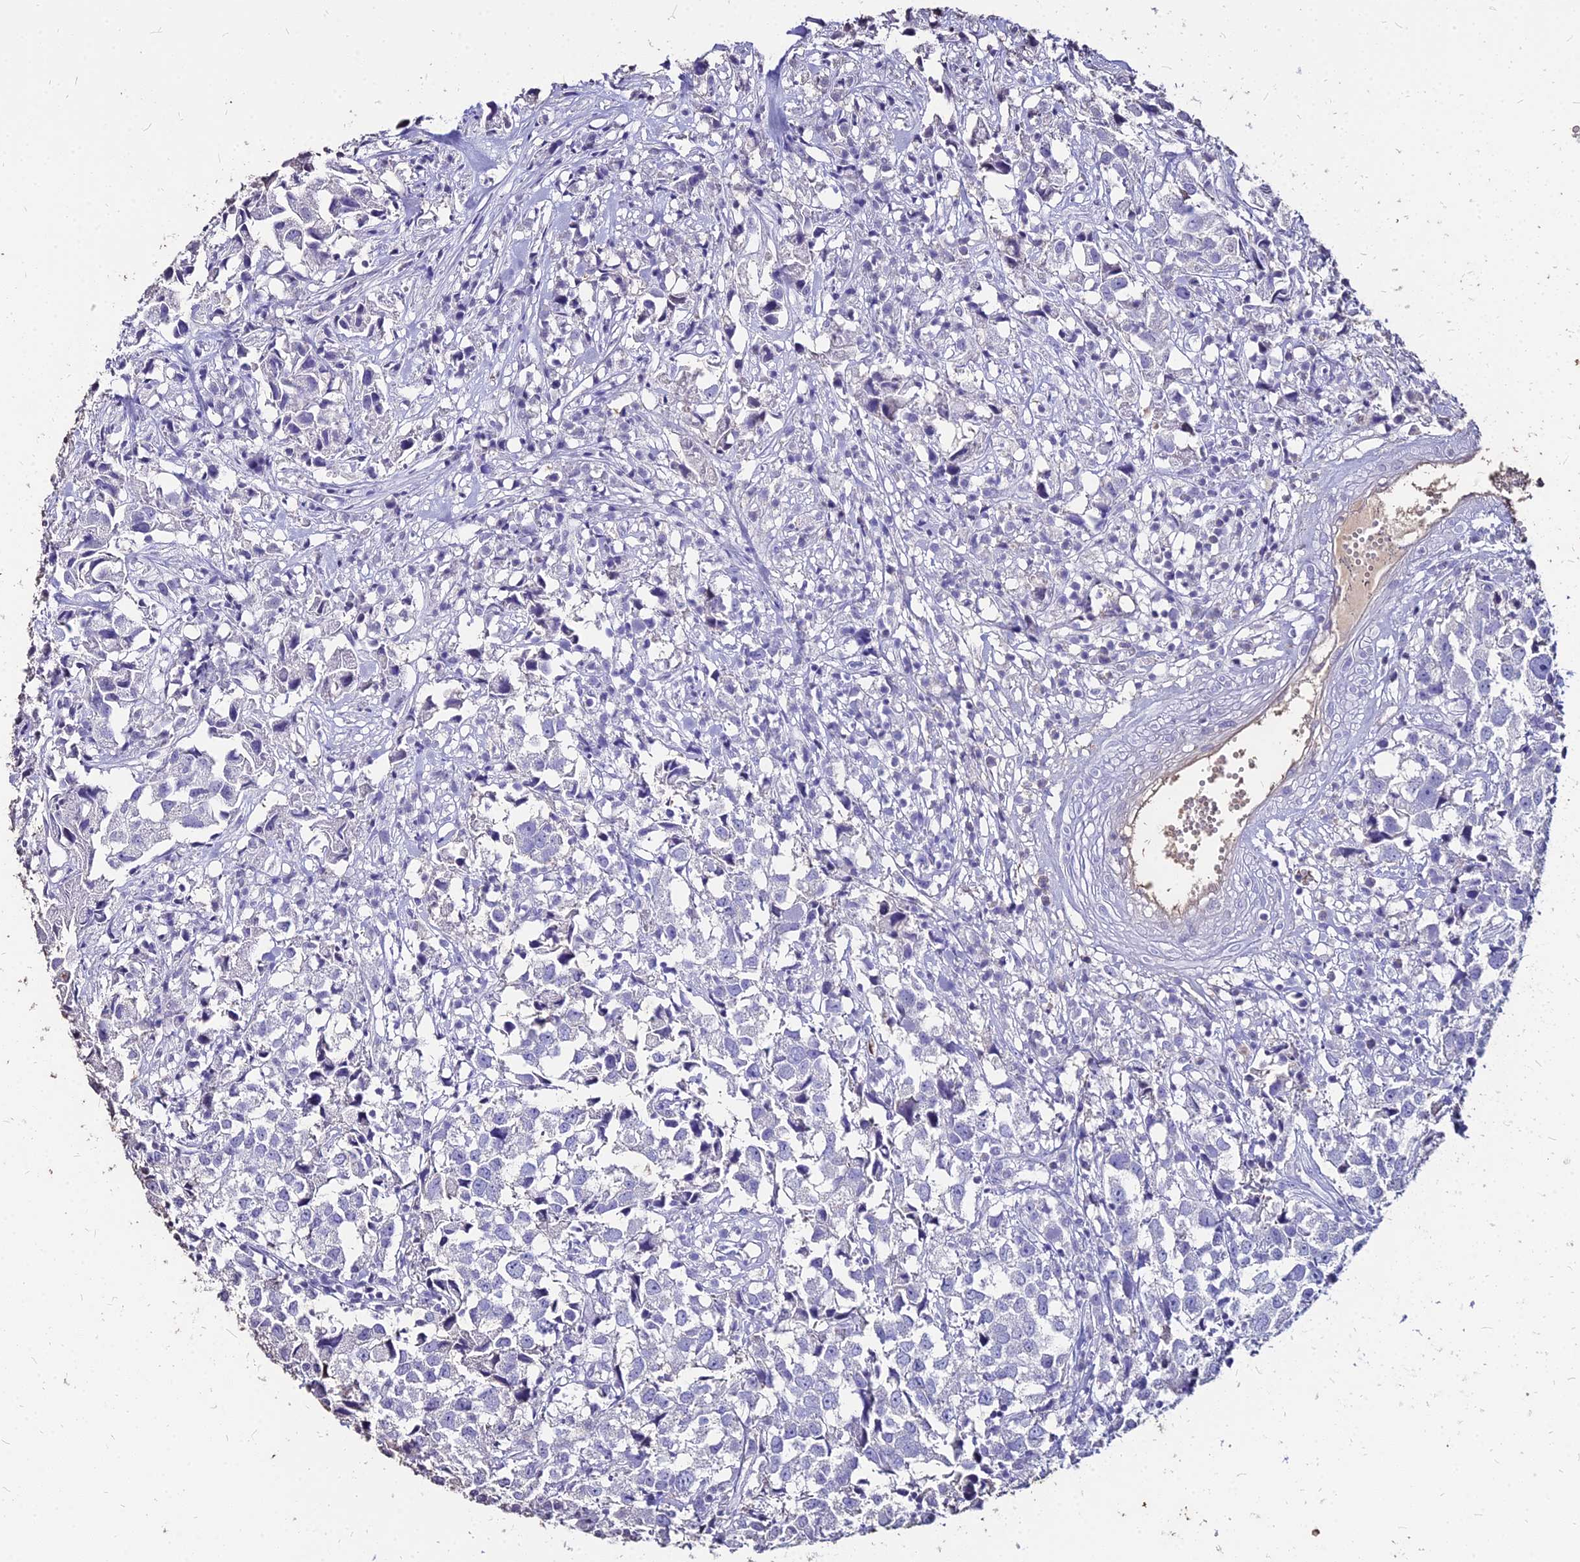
{"staining": {"intensity": "negative", "quantity": "none", "location": "none"}, "tissue": "urothelial cancer", "cell_type": "Tumor cells", "image_type": "cancer", "snomed": [{"axis": "morphology", "description": "Urothelial carcinoma, High grade"}, {"axis": "topography", "description": "Urinary bladder"}], "caption": "Tumor cells are negative for protein expression in human urothelial cancer.", "gene": "NME5", "patient": {"sex": "female", "age": 75}}